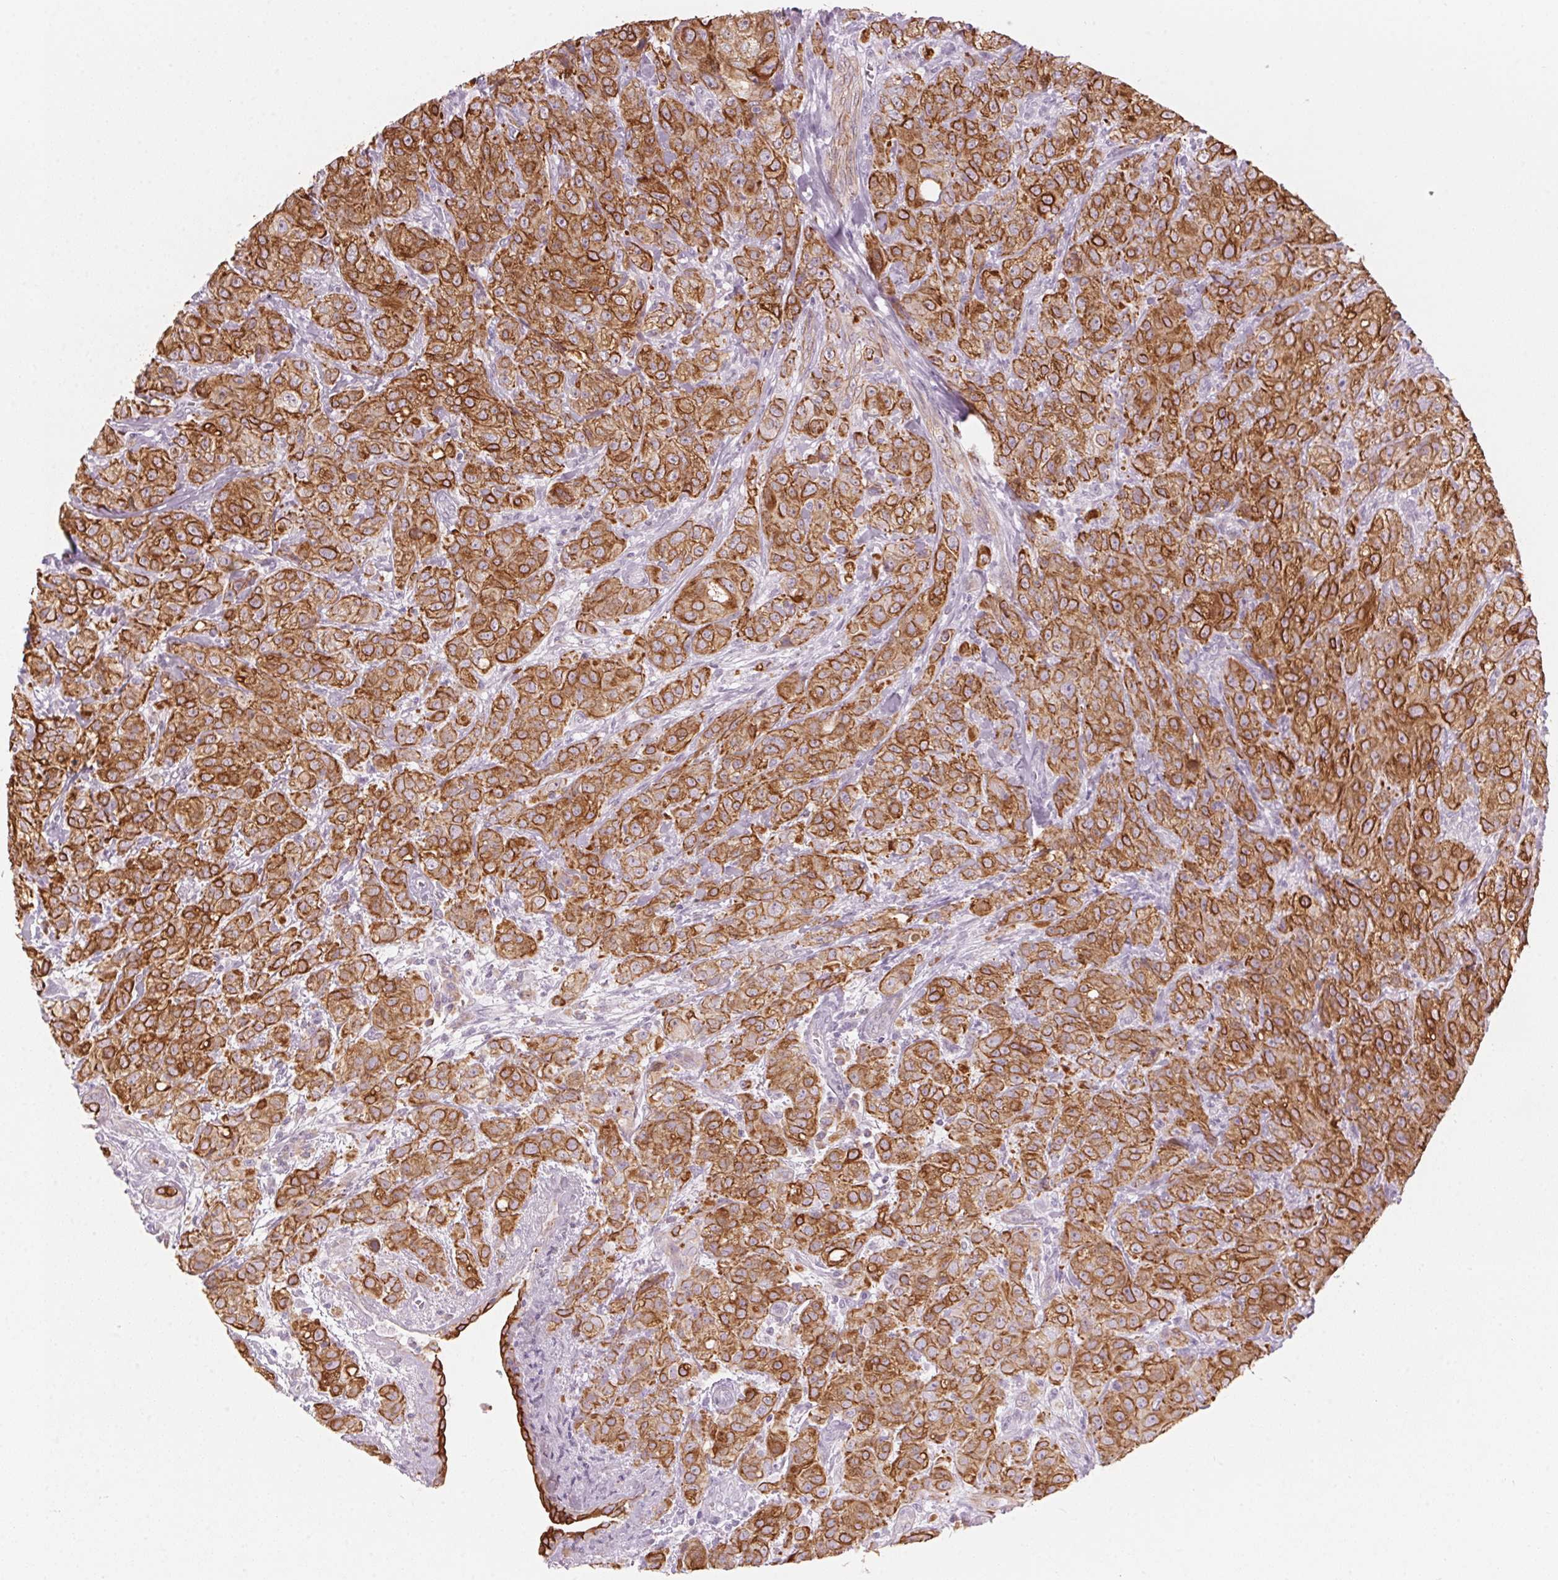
{"staining": {"intensity": "strong", "quantity": ">75%", "location": "cytoplasmic/membranous"}, "tissue": "breast cancer", "cell_type": "Tumor cells", "image_type": "cancer", "snomed": [{"axis": "morphology", "description": "Normal tissue, NOS"}, {"axis": "morphology", "description": "Duct carcinoma"}, {"axis": "topography", "description": "Breast"}], "caption": "A high amount of strong cytoplasmic/membranous positivity is present in approximately >75% of tumor cells in breast cancer tissue.", "gene": "SCTR", "patient": {"sex": "female", "age": 43}}